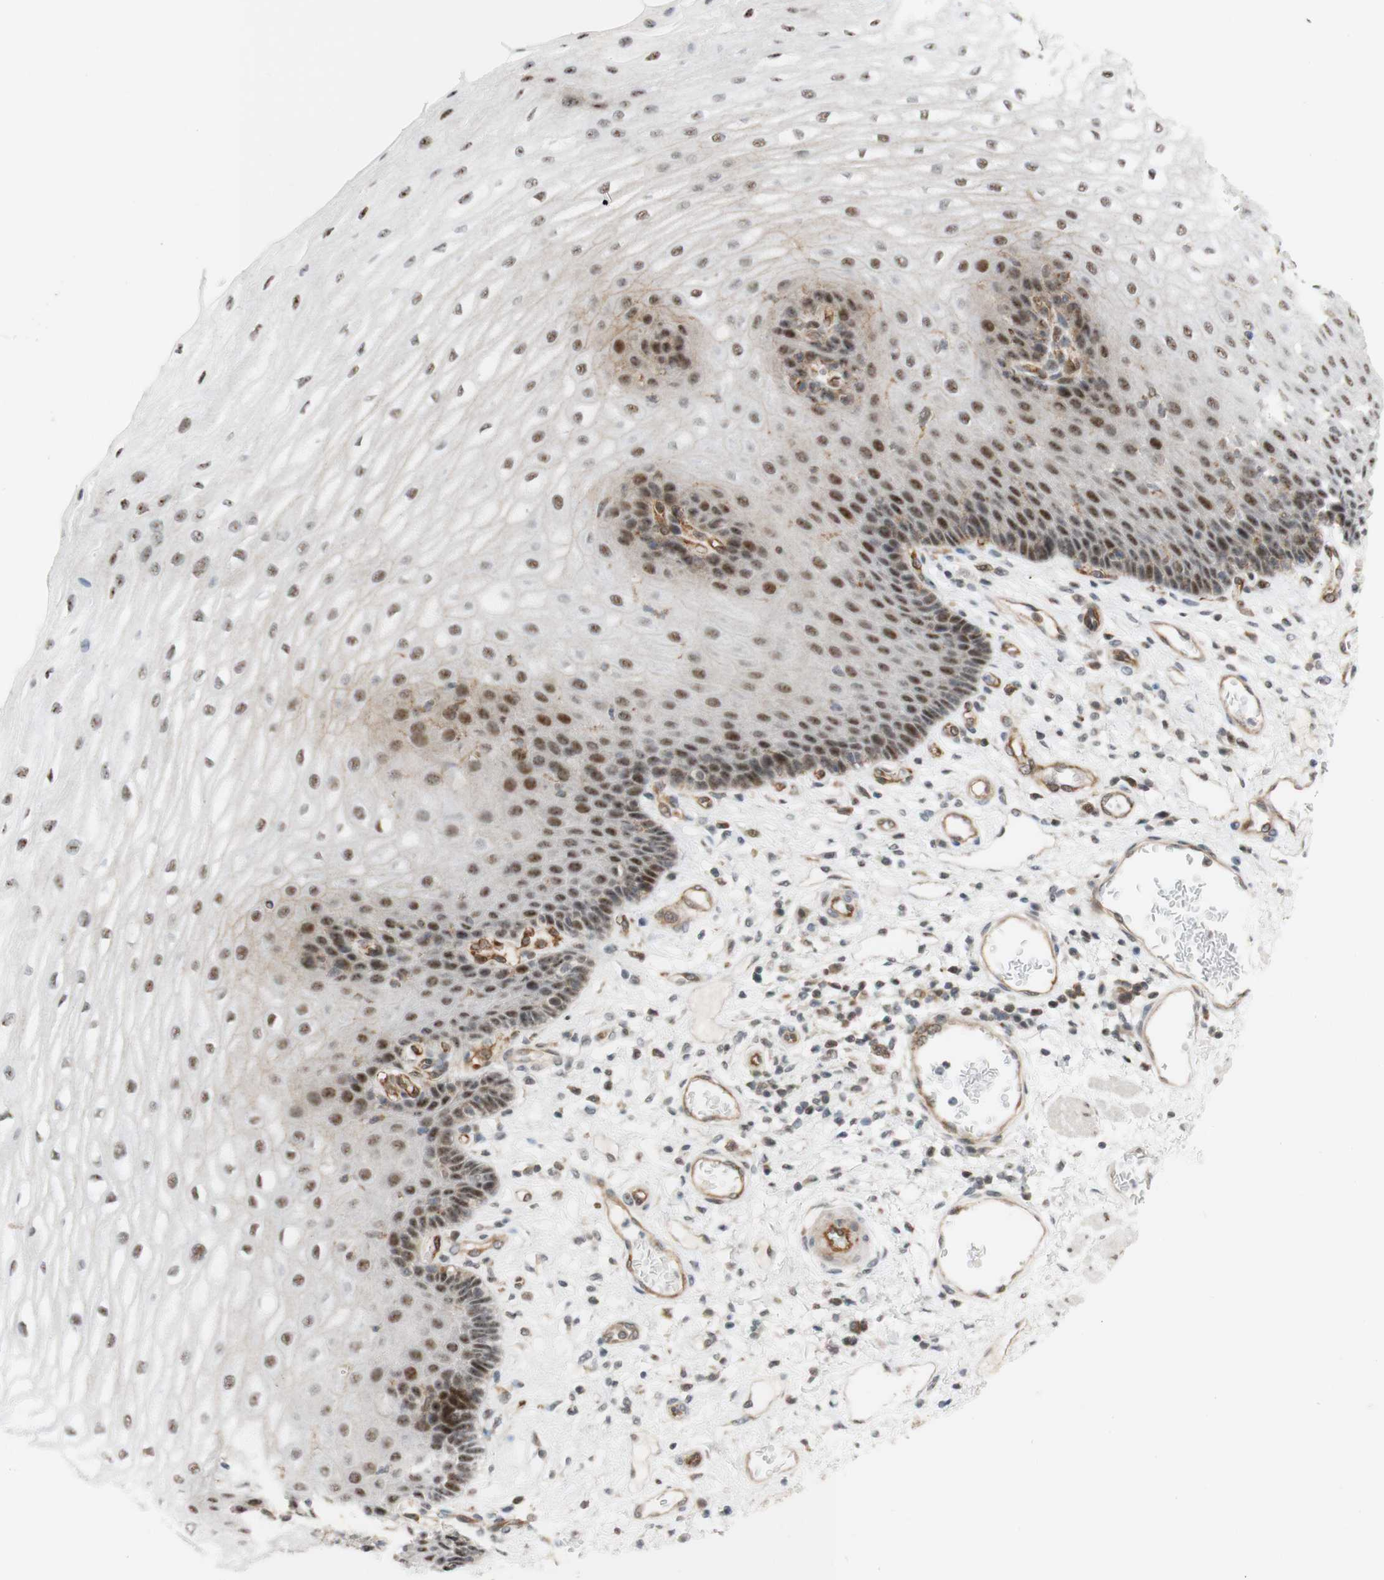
{"staining": {"intensity": "moderate", "quantity": "<25%", "location": "nuclear"}, "tissue": "esophagus", "cell_type": "Squamous epithelial cells", "image_type": "normal", "snomed": [{"axis": "morphology", "description": "Normal tissue, NOS"}, {"axis": "topography", "description": "Esophagus"}], "caption": "Protein expression analysis of unremarkable esophagus reveals moderate nuclear expression in approximately <25% of squamous epithelial cells. The protein is shown in brown color, while the nuclei are stained blue.", "gene": "SAP18", "patient": {"sex": "male", "age": 54}}